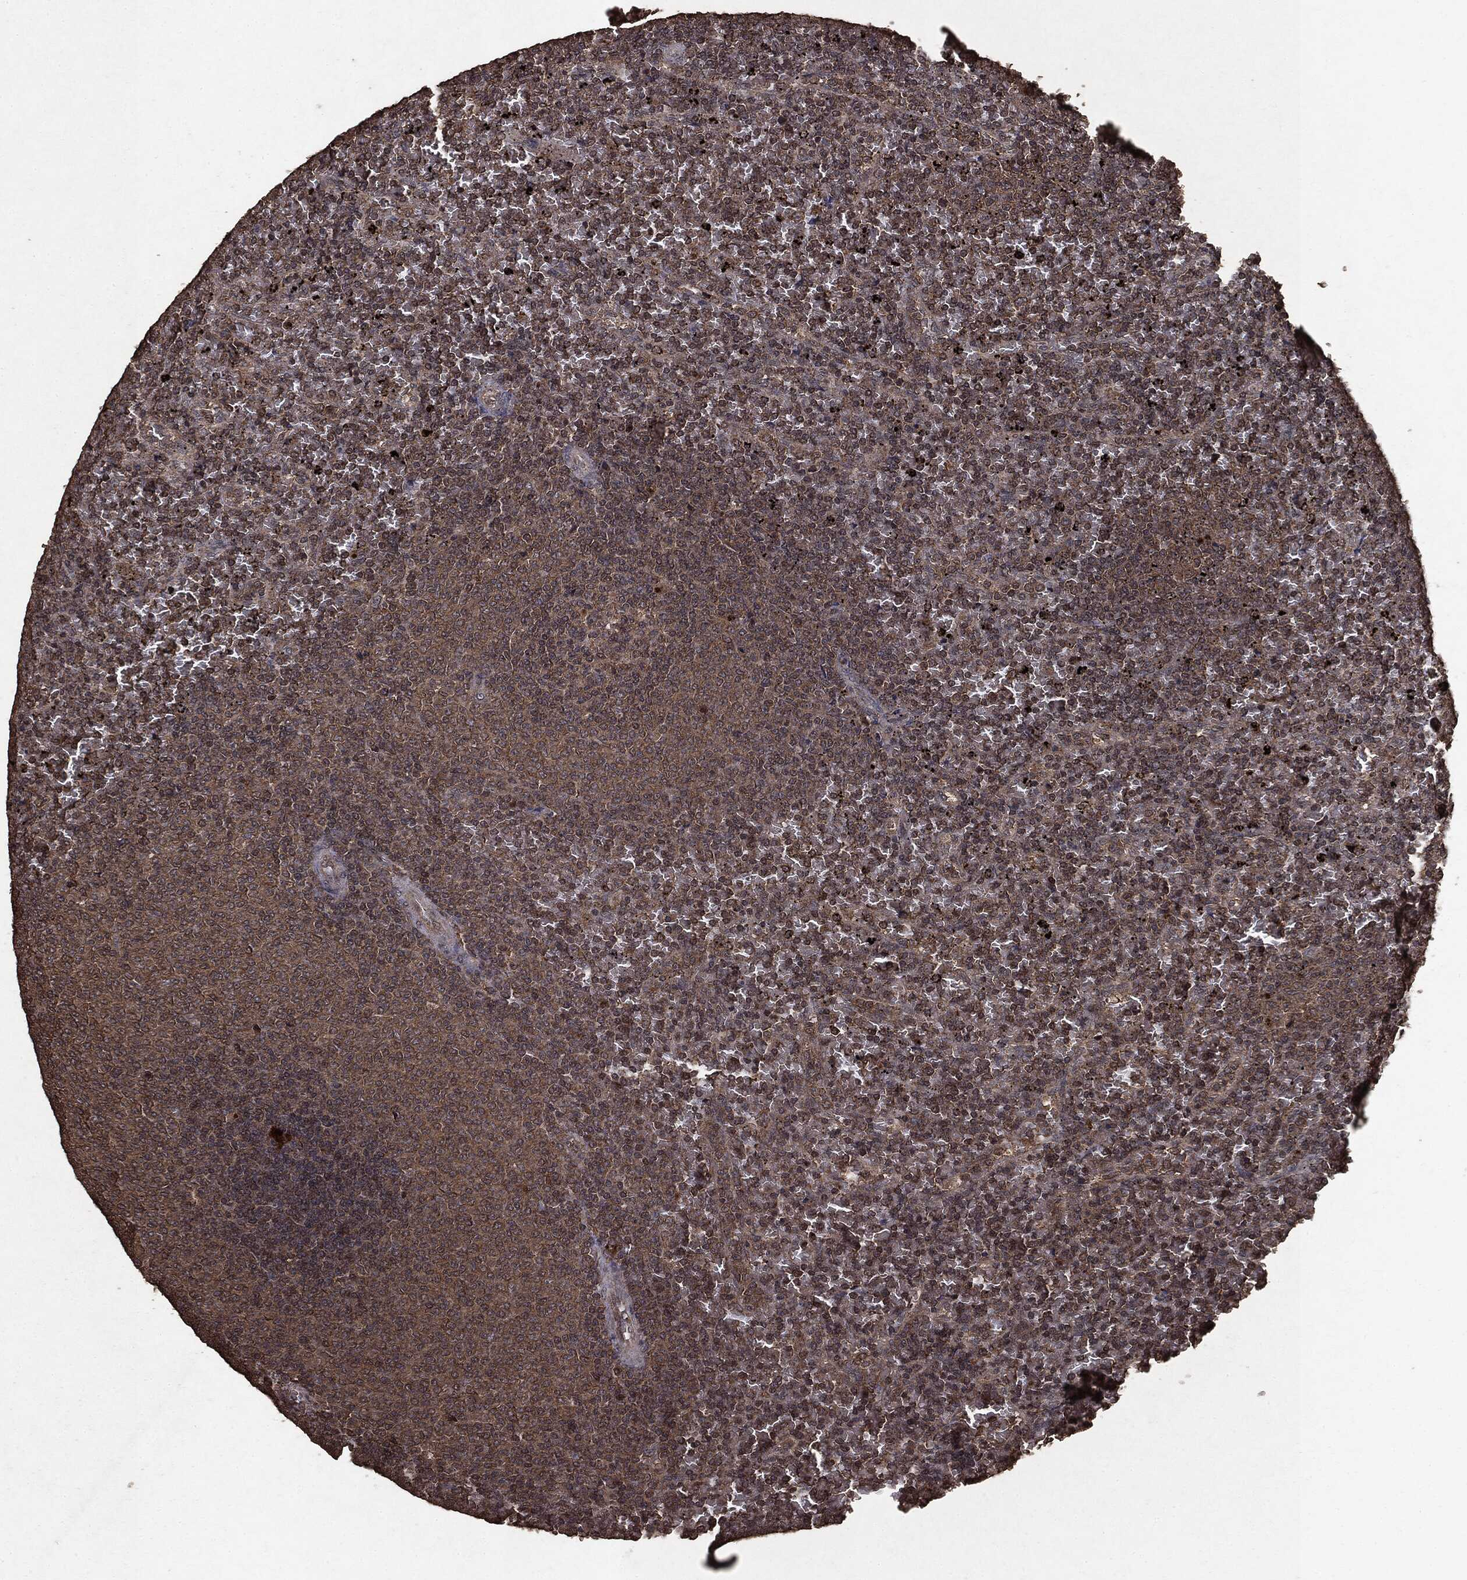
{"staining": {"intensity": "weak", "quantity": ">75%", "location": "cytoplasmic/membranous"}, "tissue": "lymphoma", "cell_type": "Tumor cells", "image_type": "cancer", "snomed": [{"axis": "morphology", "description": "Malignant lymphoma, non-Hodgkin's type, Low grade"}, {"axis": "topography", "description": "Spleen"}], "caption": "Malignant lymphoma, non-Hodgkin's type (low-grade) tissue shows weak cytoplasmic/membranous positivity in approximately >75% of tumor cells", "gene": "NME1", "patient": {"sex": "female", "age": 77}}